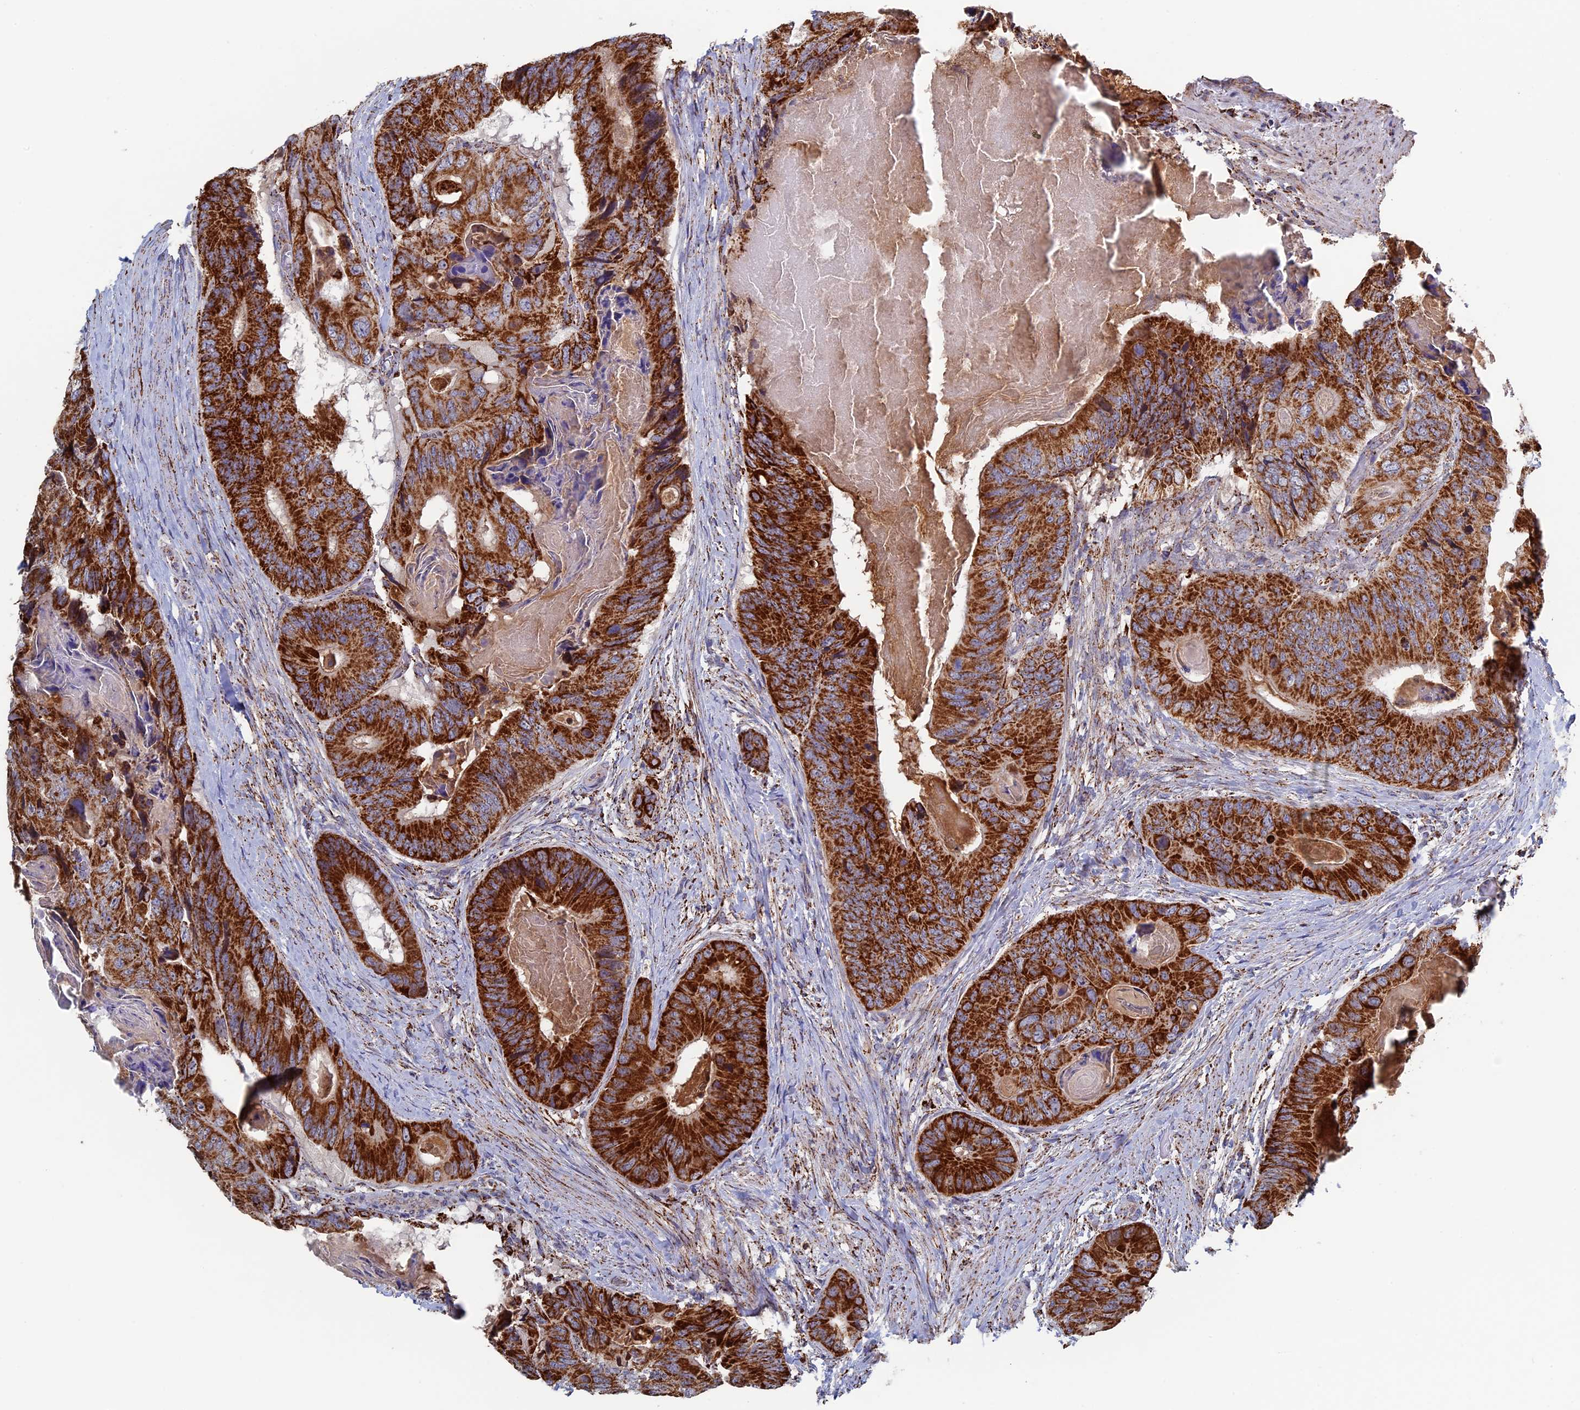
{"staining": {"intensity": "strong", "quantity": ">75%", "location": "cytoplasmic/membranous"}, "tissue": "colorectal cancer", "cell_type": "Tumor cells", "image_type": "cancer", "snomed": [{"axis": "morphology", "description": "Adenocarcinoma, NOS"}, {"axis": "topography", "description": "Colon"}], "caption": "Immunohistochemical staining of human colorectal adenocarcinoma shows high levels of strong cytoplasmic/membranous protein expression in approximately >75% of tumor cells.", "gene": "SEC24D", "patient": {"sex": "male", "age": 84}}